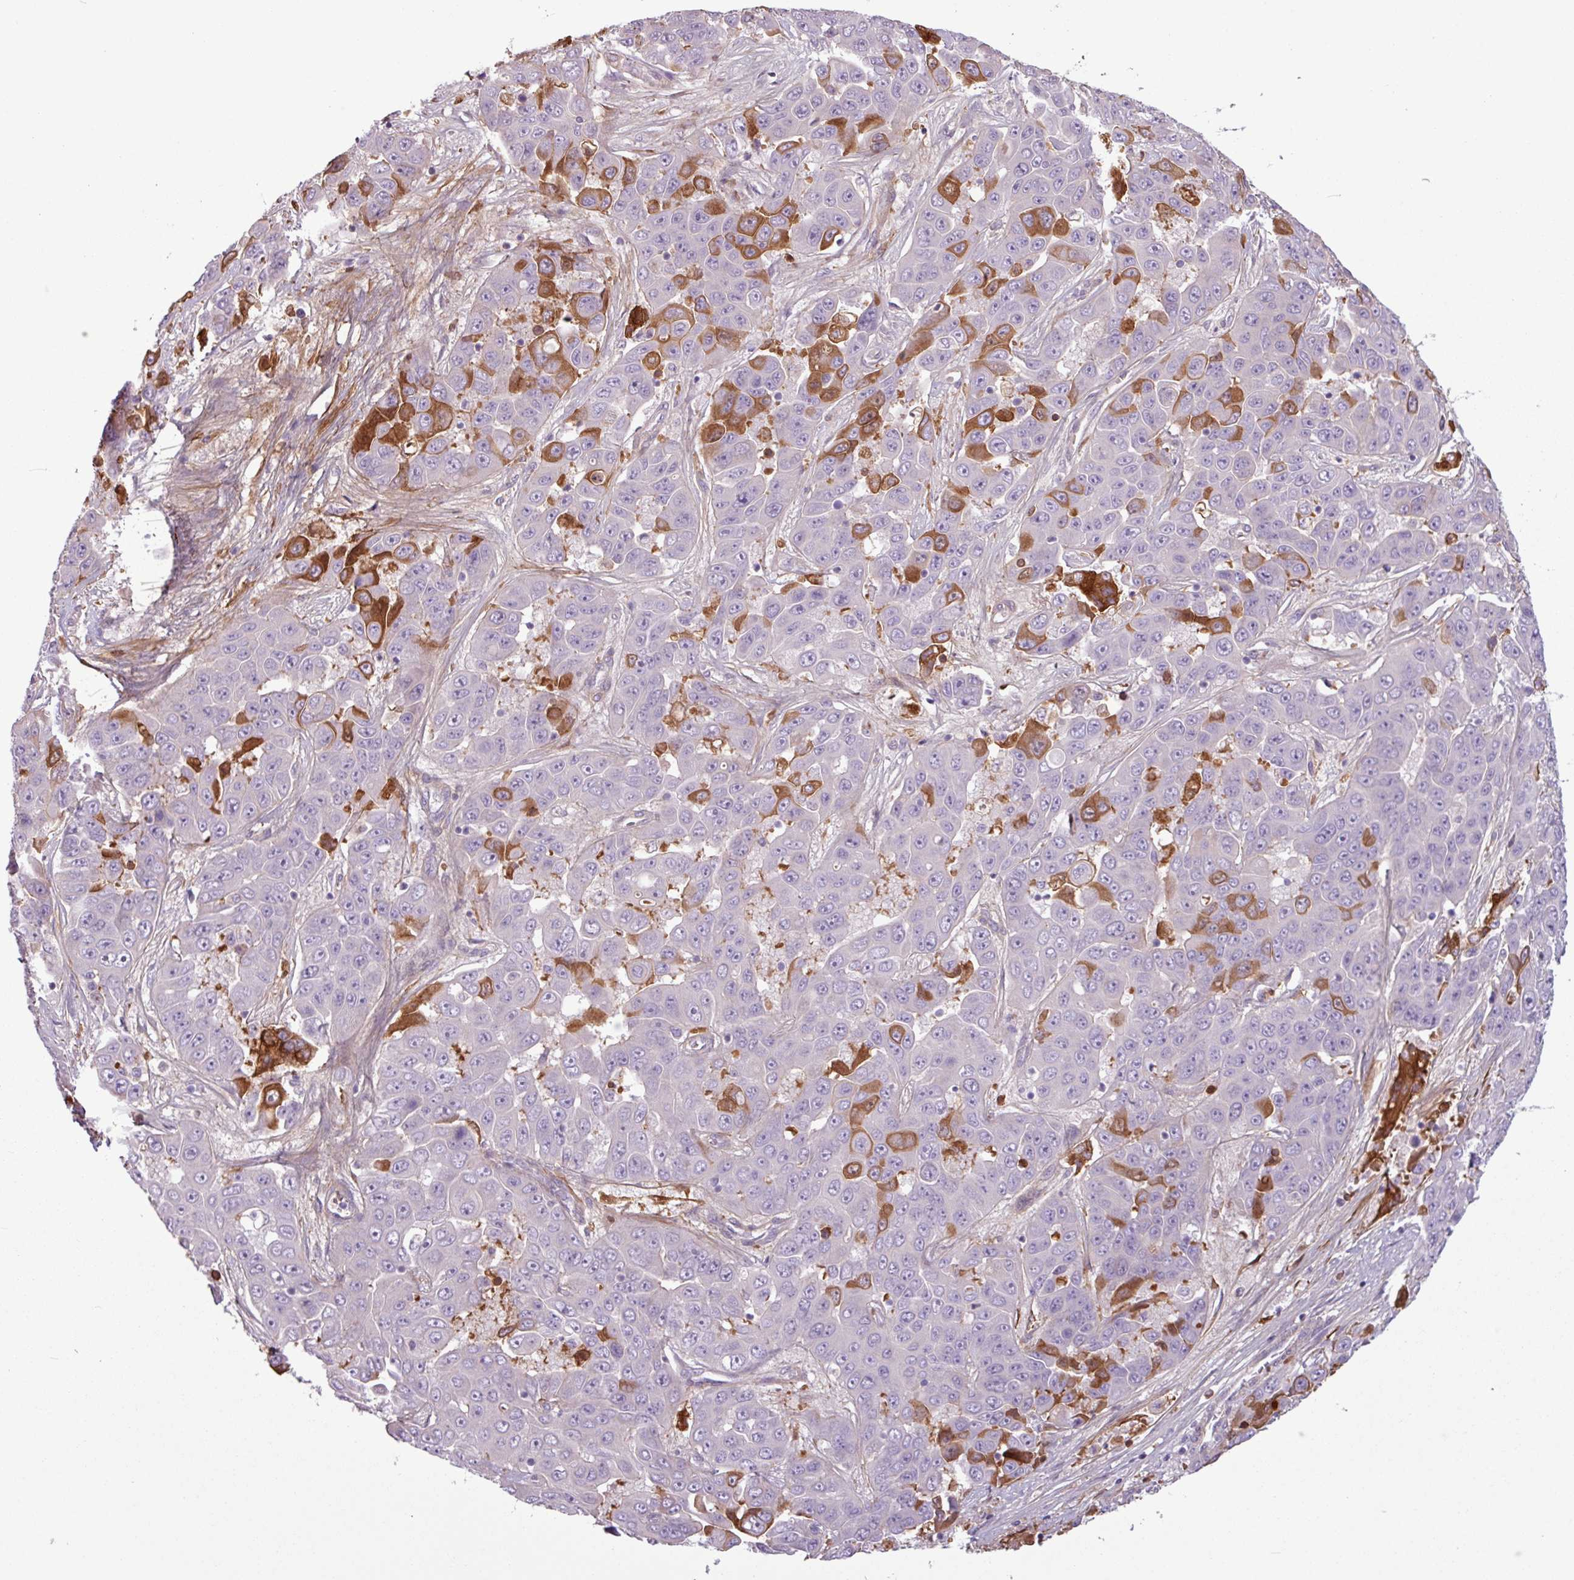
{"staining": {"intensity": "strong", "quantity": "<25%", "location": "cytoplasmic/membranous"}, "tissue": "liver cancer", "cell_type": "Tumor cells", "image_type": "cancer", "snomed": [{"axis": "morphology", "description": "Cholangiocarcinoma"}, {"axis": "topography", "description": "Liver"}], "caption": "The micrograph exhibits staining of liver cholangiocarcinoma, revealing strong cytoplasmic/membranous protein staining (brown color) within tumor cells.", "gene": "C4B", "patient": {"sex": "female", "age": 52}}